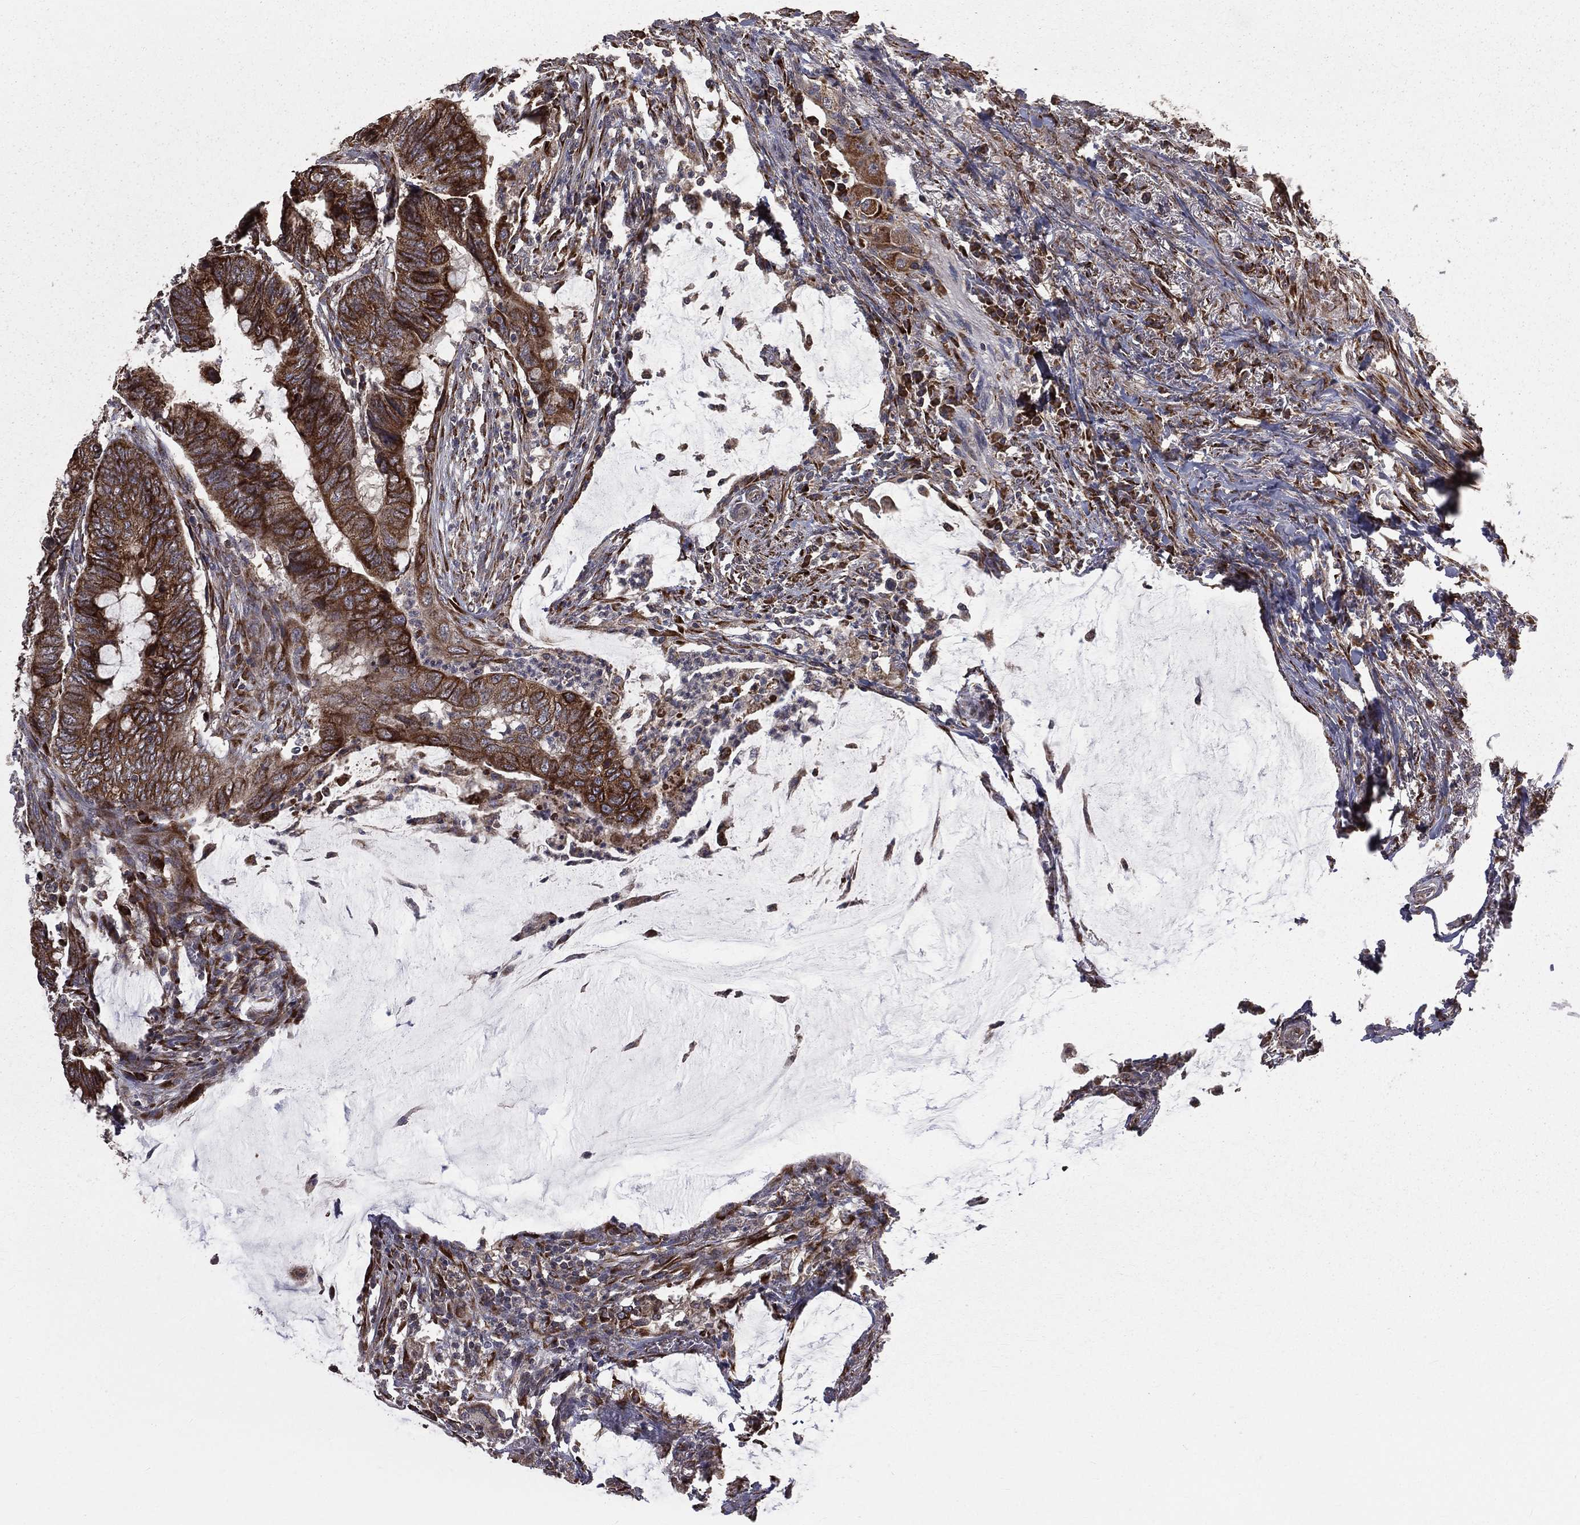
{"staining": {"intensity": "strong", "quantity": ">75%", "location": "cytoplasmic/membranous"}, "tissue": "colorectal cancer", "cell_type": "Tumor cells", "image_type": "cancer", "snomed": [{"axis": "morphology", "description": "Normal tissue, NOS"}, {"axis": "morphology", "description": "Adenocarcinoma, NOS"}, {"axis": "topography", "description": "Rectum"}, {"axis": "topography", "description": "Peripheral nerve tissue"}], "caption": "There is high levels of strong cytoplasmic/membranous staining in tumor cells of colorectal cancer, as demonstrated by immunohistochemical staining (brown color).", "gene": "OLFML1", "patient": {"sex": "male", "age": 92}}